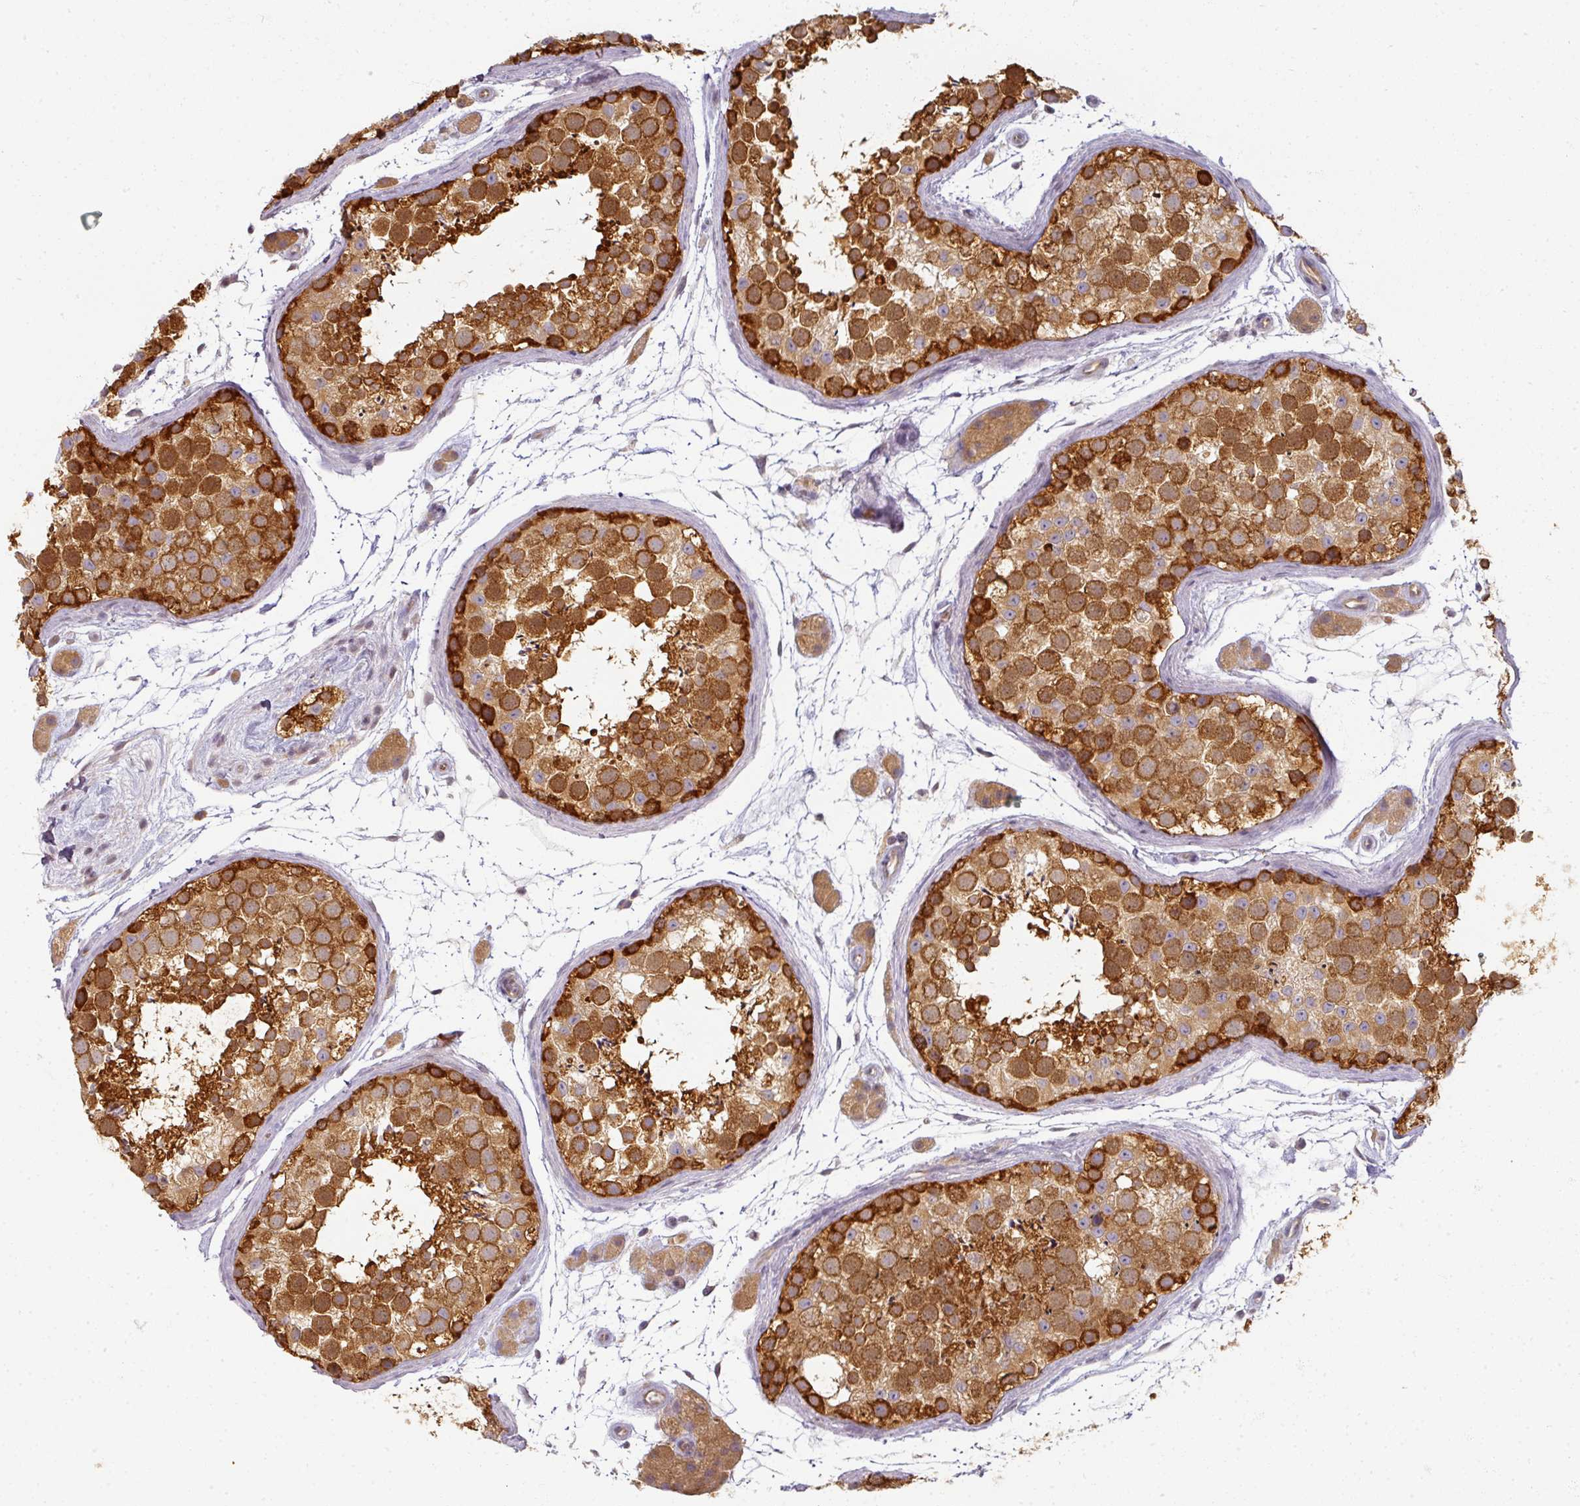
{"staining": {"intensity": "strong", "quantity": ">75%", "location": "cytoplasmic/membranous"}, "tissue": "testis", "cell_type": "Cells in seminiferous ducts", "image_type": "normal", "snomed": [{"axis": "morphology", "description": "Normal tissue, NOS"}, {"axis": "topography", "description": "Testis"}], "caption": "Immunohistochemical staining of normal human testis demonstrates strong cytoplasmic/membranous protein positivity in about >75% of cells in seminiferous ducts.", "gene": "AGPAT4", "patient": {"sex": "male", "age": 41}}